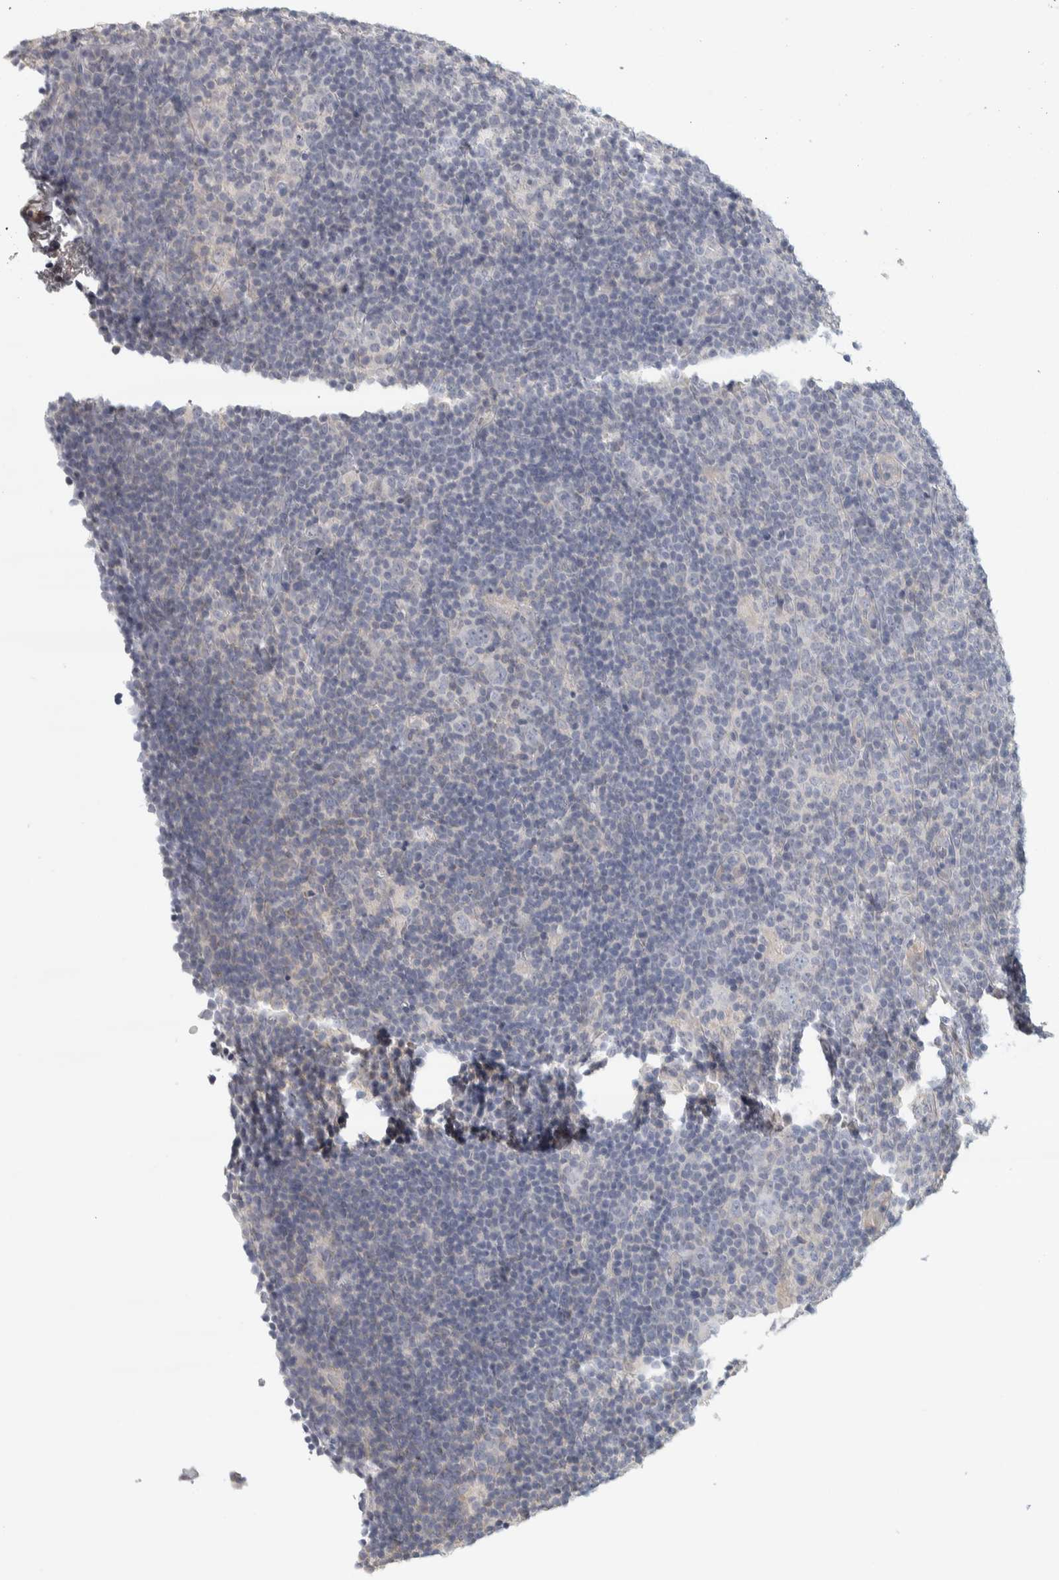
{"staining": {"intensity": "negative", "quantity": "none", "location": "none"}, "tissue": "lymphoma", "cell_type": "Tumor cells", "image_type": "cancer", "snomed": [{"axis": "morphology", "description": "Hodgkin's disease, NOS"}, {"axis": "topography", "description": "Lymph node"}], "caption": "An immunohistochemistry photomicrograph of lymphoma is shown. There is no staining in tumor cells of lymphoma.", "gene": "DCXR", "patient": {"sex": "female", "age": 57}}